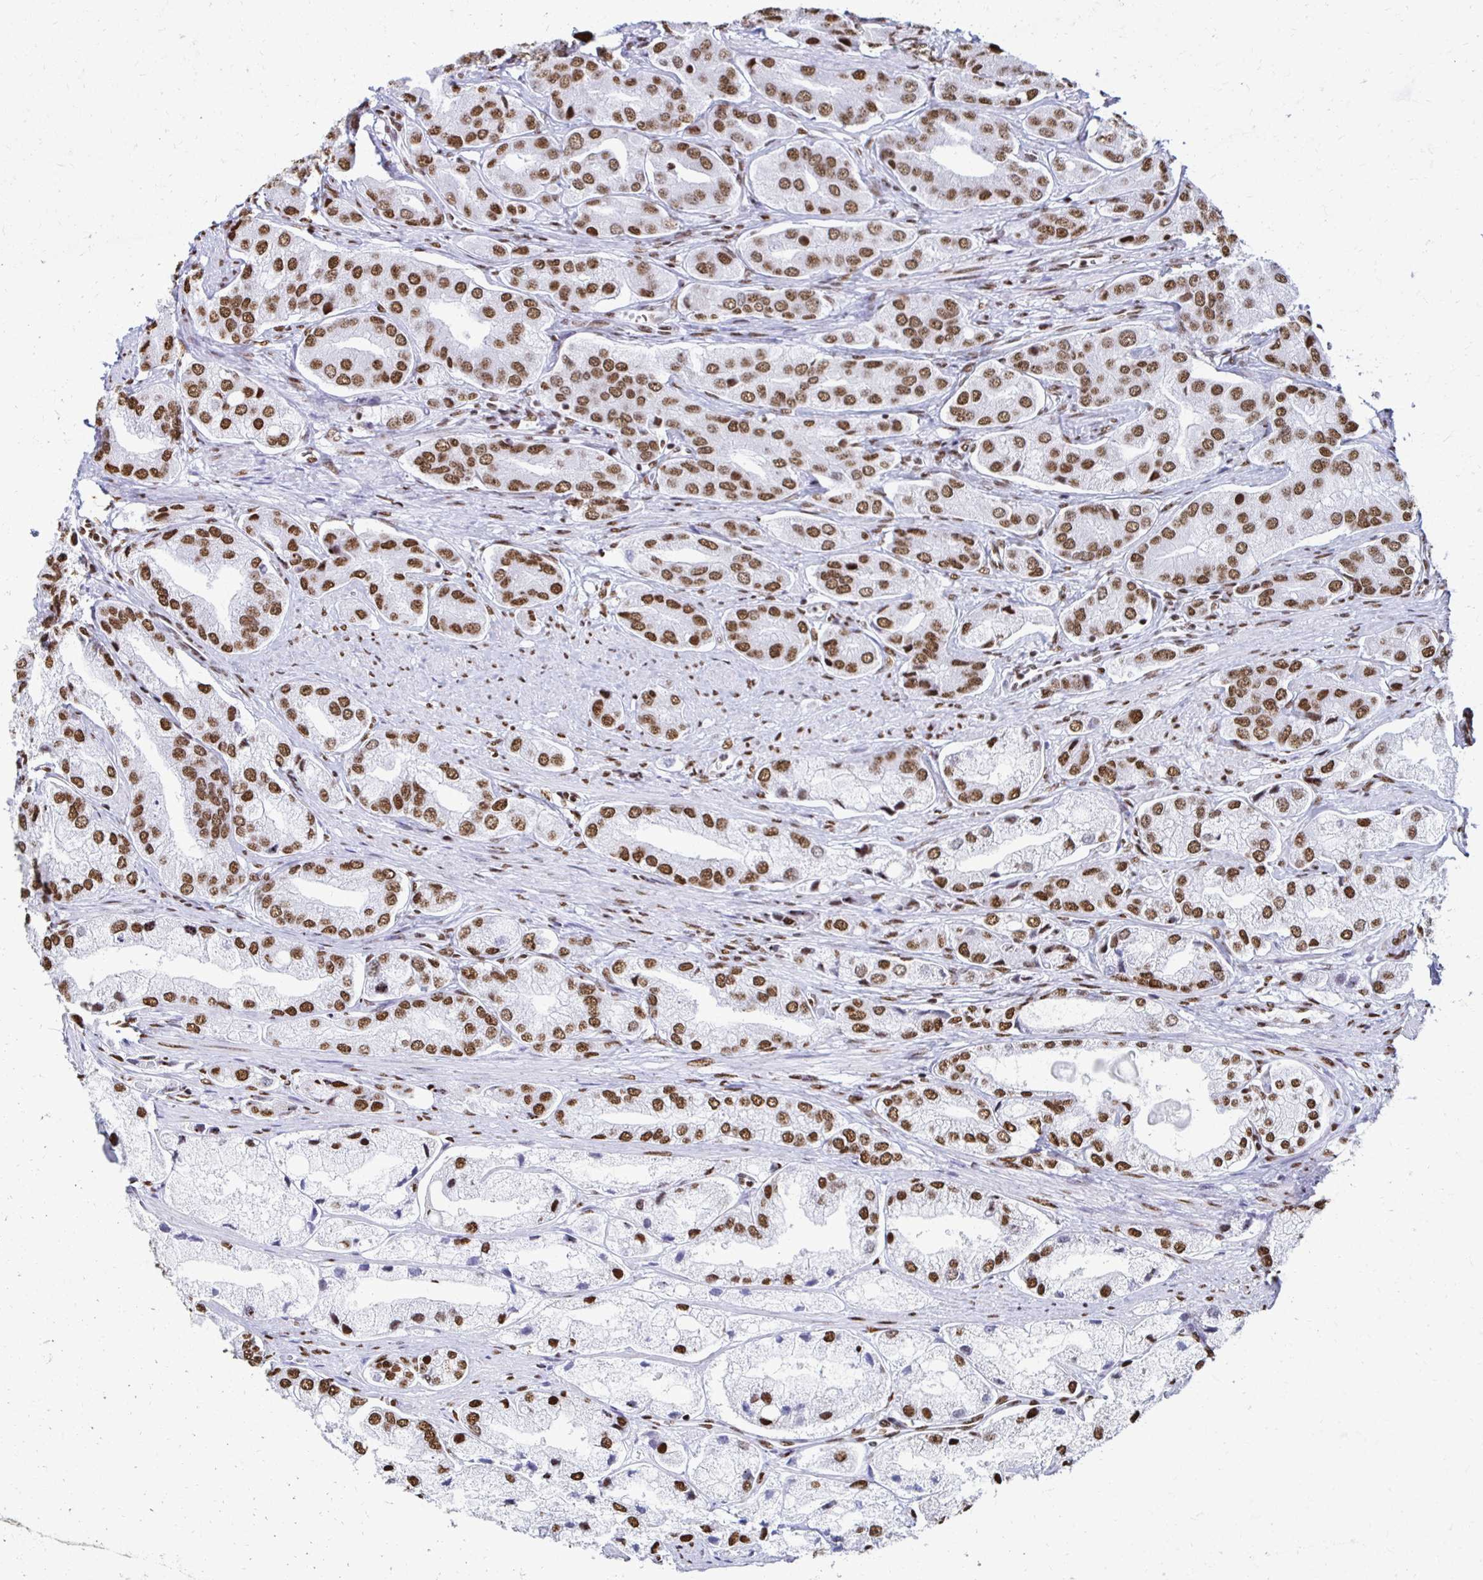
{"staining": {"intensity": "strong", "quantity": ">75%", "location": "nuclear"}, "tissue": "prostate cancer", "cell_type": "Tumor cells", "image_type": "cancer", "snomed": [{"axis": "morphology", "description": "Adenocarcinoma, Low grade"}, {"axis": "topography", "description": "Prostate"}], "caption": "This is an image of immunohistochemistry (IHC) staining of prostate adenocarcinoma (low-grade), which shows strong expression in the nuclear of tumor cells.", "gene": "NONO", "patient": {"sex": "male", "age": 69}}